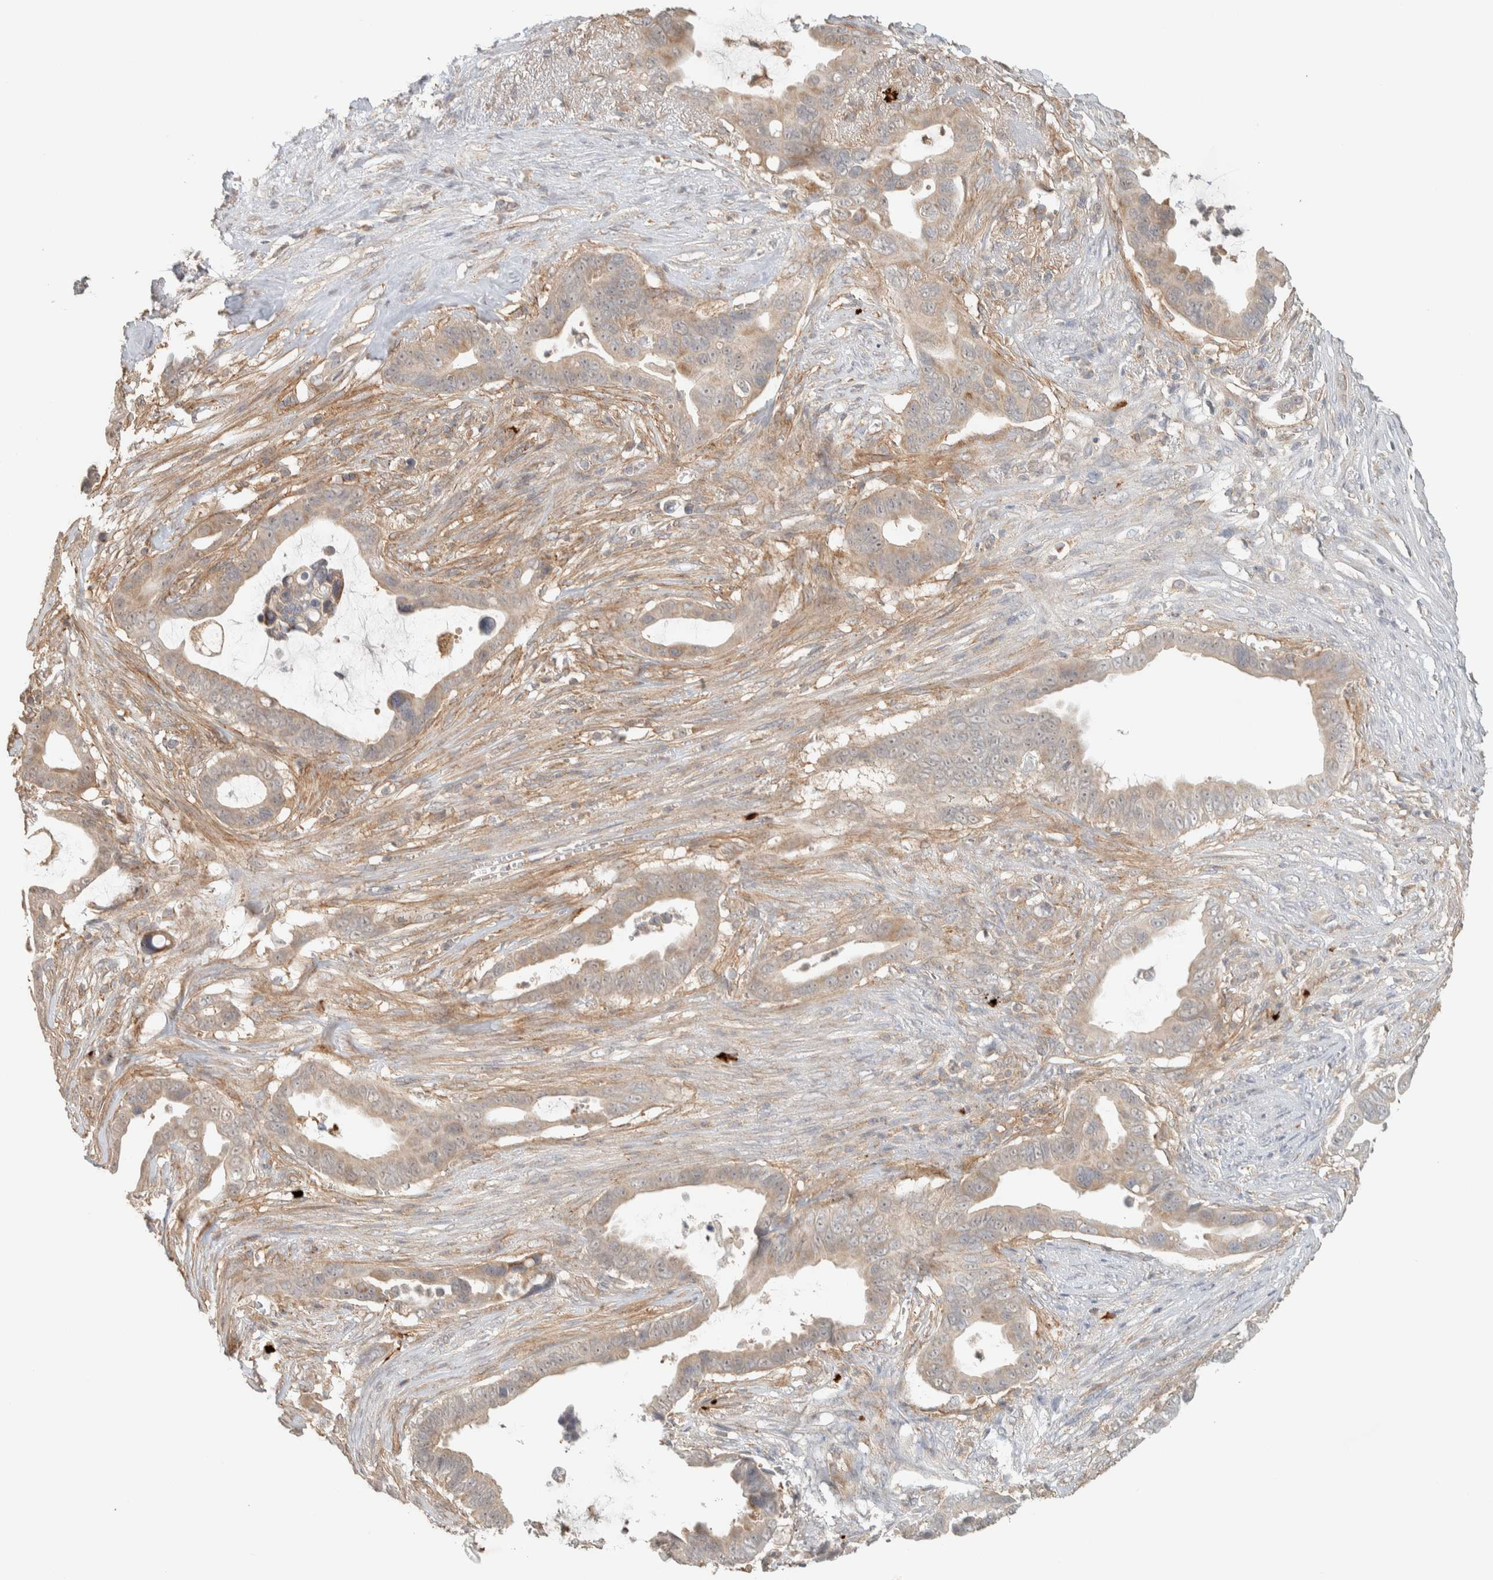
{"staining": {"intensity": "weak", "quantity": ">75%", "location": "cytoplasmic/membranous"}, "tissue": "pancreatic cancer", "cell_type": "Tumor cells", "image_type": "cancer", "snomed": [{"axis": "morphology", "description": "Adenocarcinoma, NOS"}, {"axis": "topography", "description": "Pancreas"}], "caption": "There is low levels of weak cytoplasmic/membranous staining in tumor cells of pancreatic cancer, as demonstrated by immunohistochemical staining (brown color).", "gene": "PDE7B", "patient": {"sex": "female", "age": 72}}